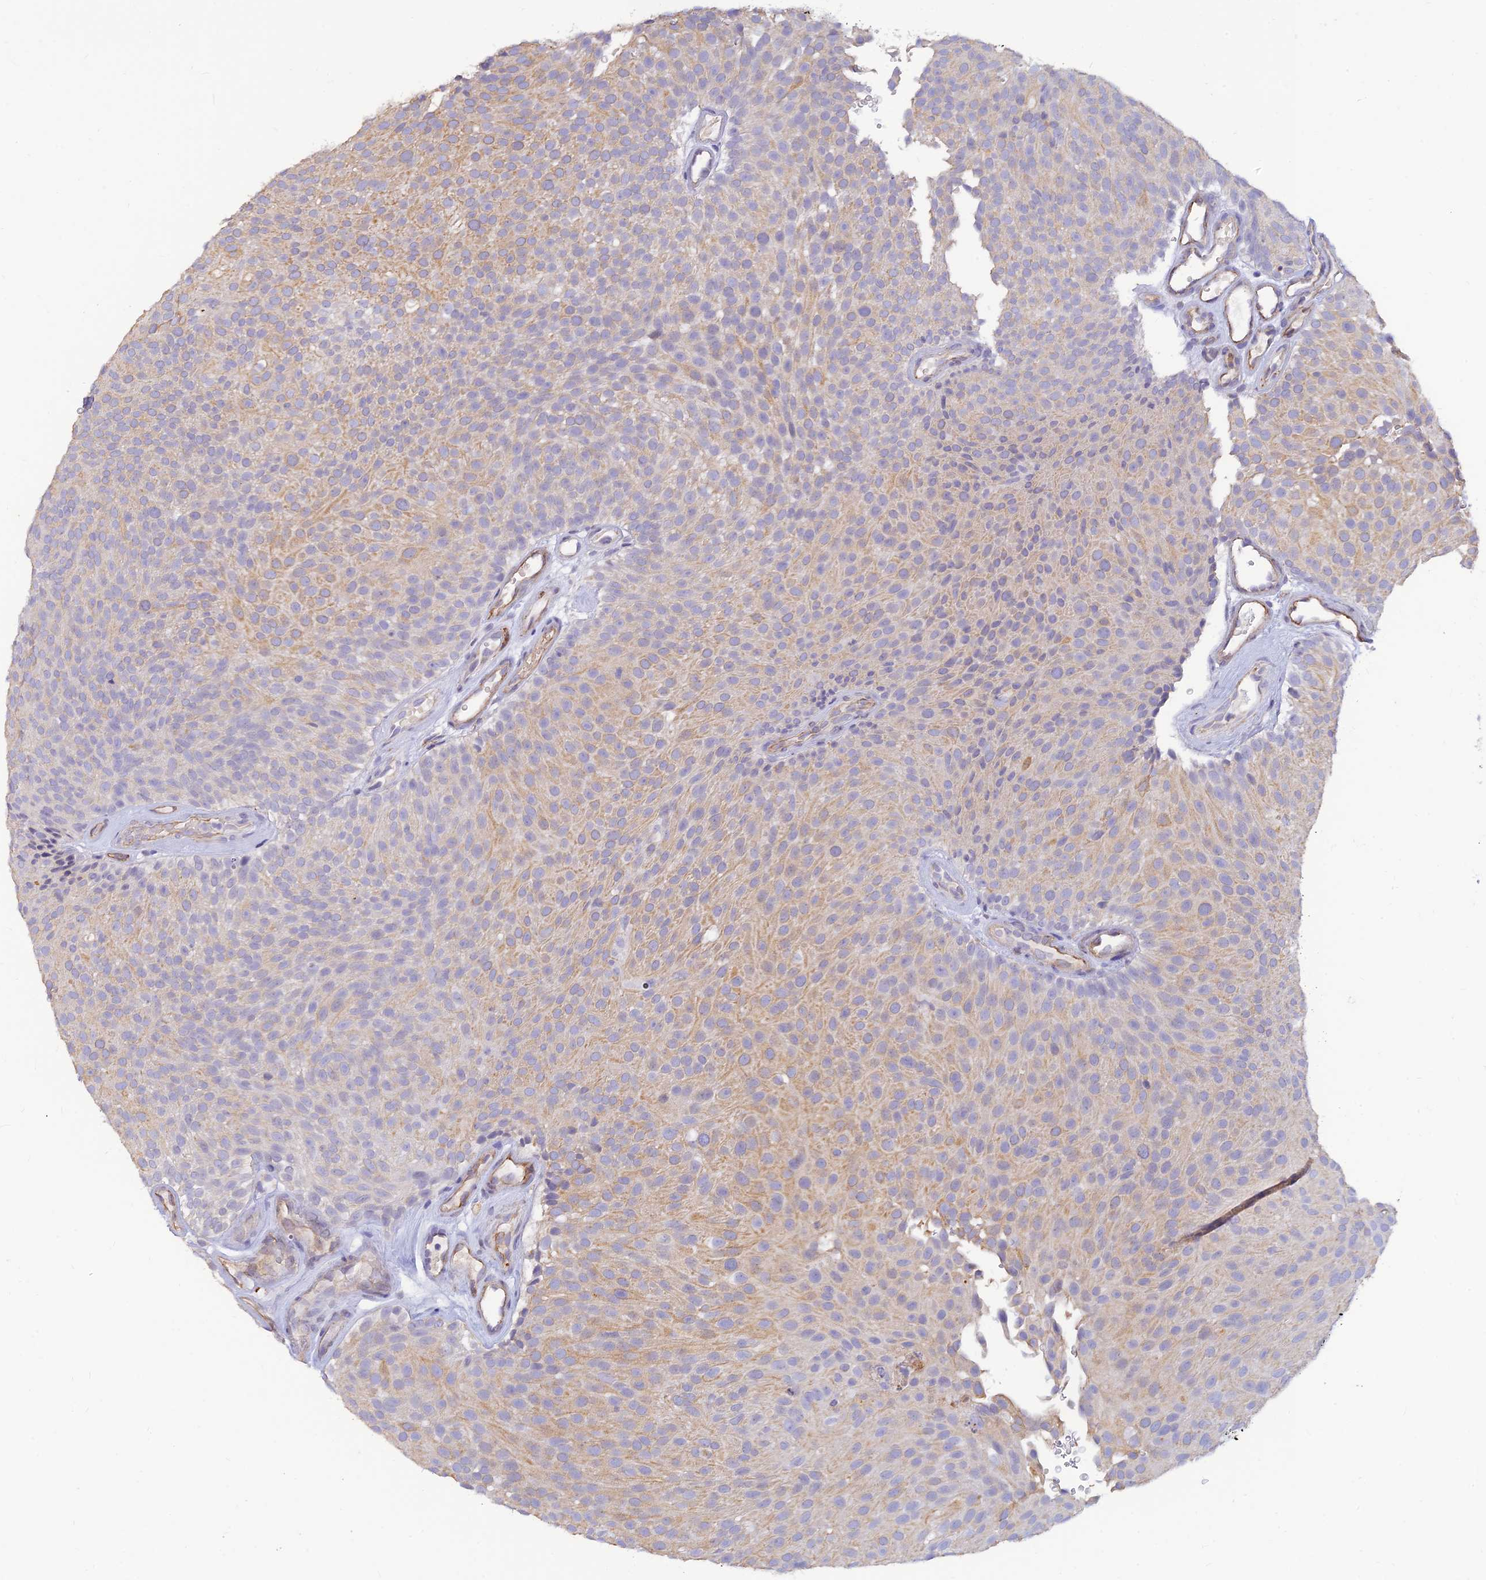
{"staining": {"intensity": "weak", "quantity": "25%-75%", "location": "cytoplasmic/membranous"}, "tissue": "urothelial cancer", "cell_type": "Tumor cells", "image_type": "cancer", "snomed": [{"axis": "morphology", "description": "Urothelial carcinoma, Low grade"}, {"axis": "topography", "description": "Urinary bladder"}], "caption": "Immunohistochemical staining of urothelial carcinoma (low-grade) displays low levels of weak cytoplasmic/membranous staining in about 25%-75% of tumor cells.", "gene": "ALDH1L2", "patient": {"sex": "male", "age": 78}}